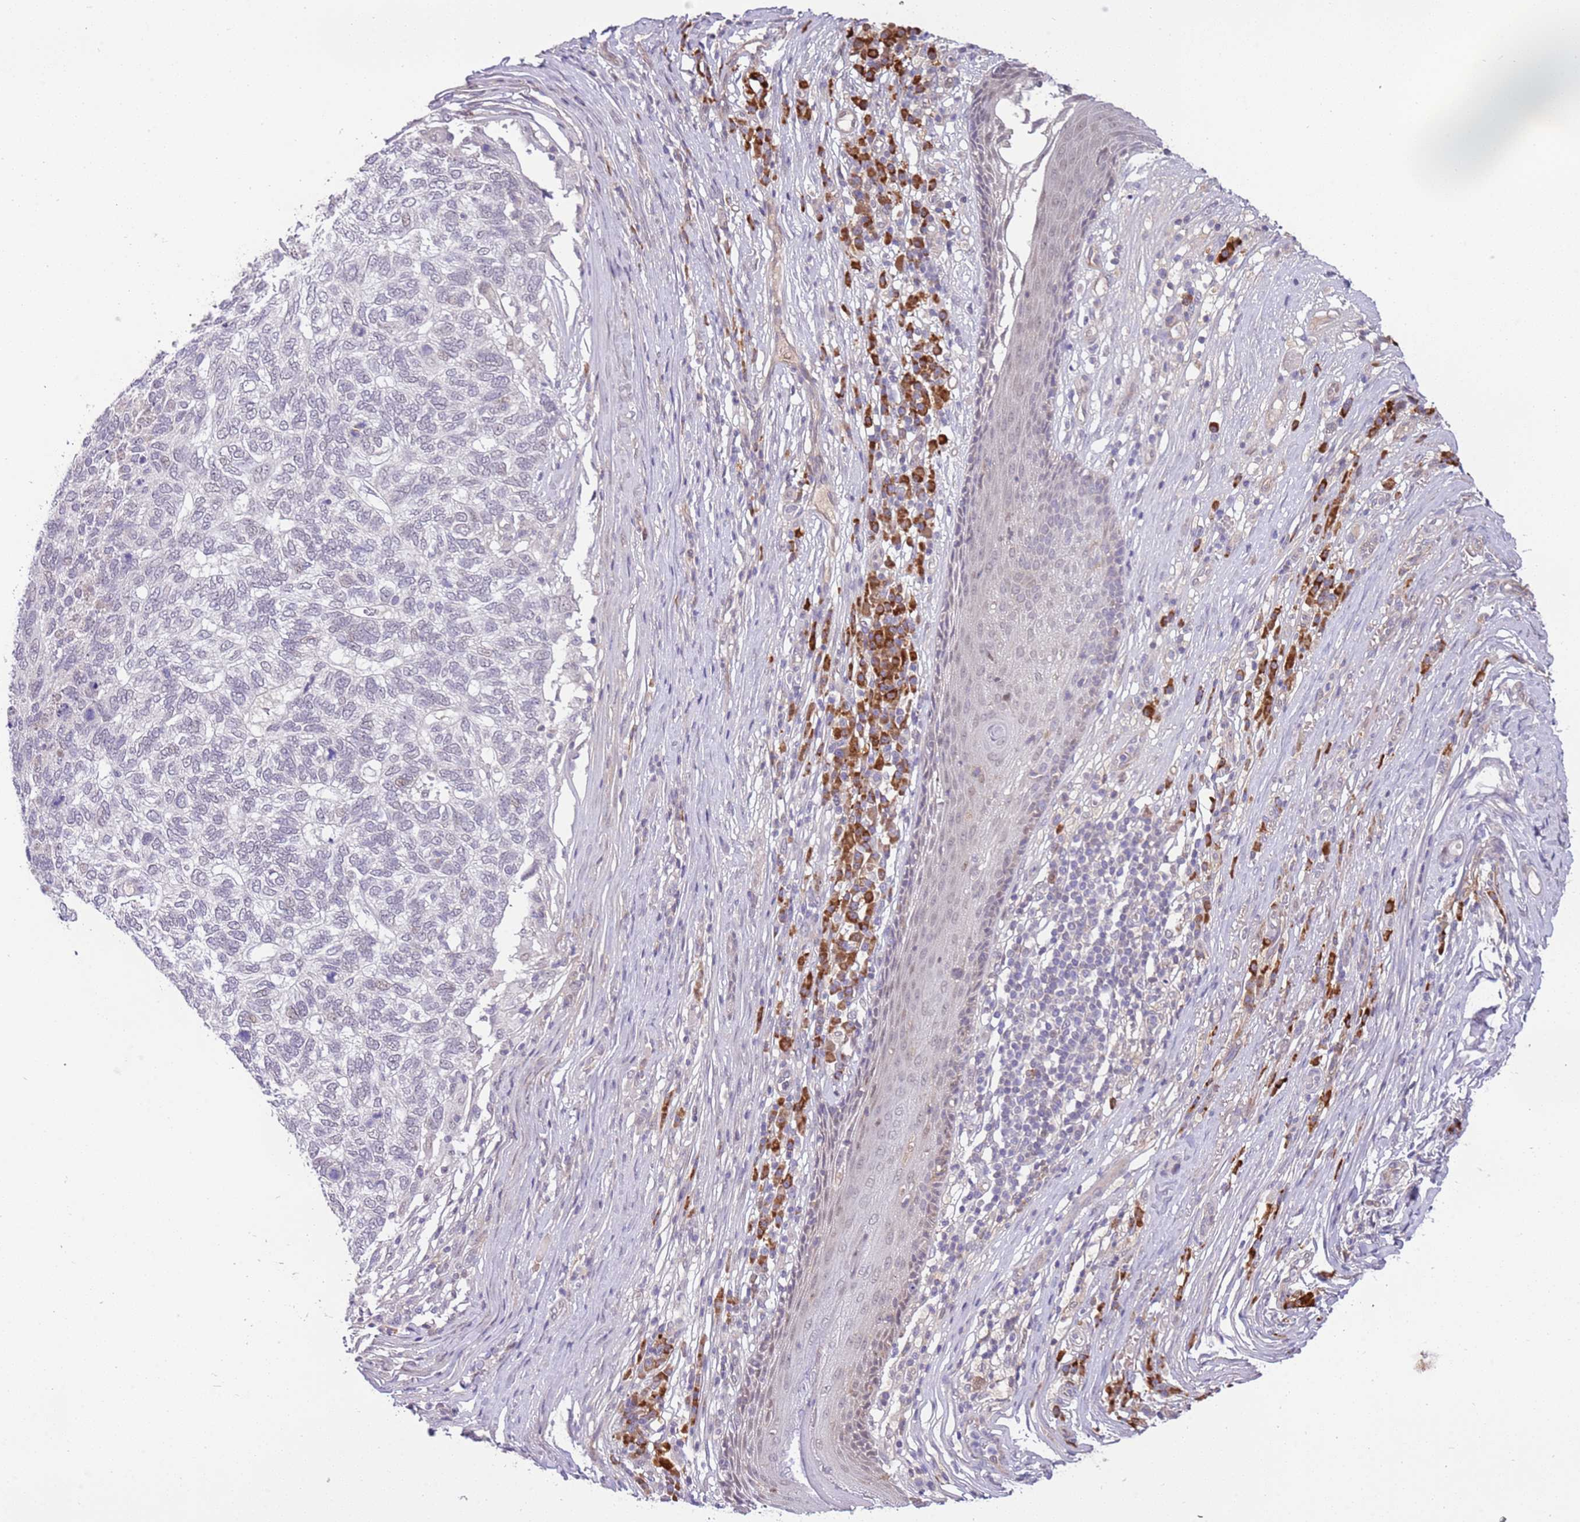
{"staining": {"intensity": "negative", "quantity": "none", "location": "none"}, "tissue": "skin cancer", "cell_type": "Tumor cells", "image_type": "cancer", "snomed": [{"axis": "morphology", "description": "Basal cell carcinoma"}, {"axis": "topography", "description": "Skin"}], "caption": "The histopathology image exhibits no staining of tumor cells in skin basal cell carcinoma.", "gene": "MAGEF1", "patient": {"sex": "female", "age": 65}}